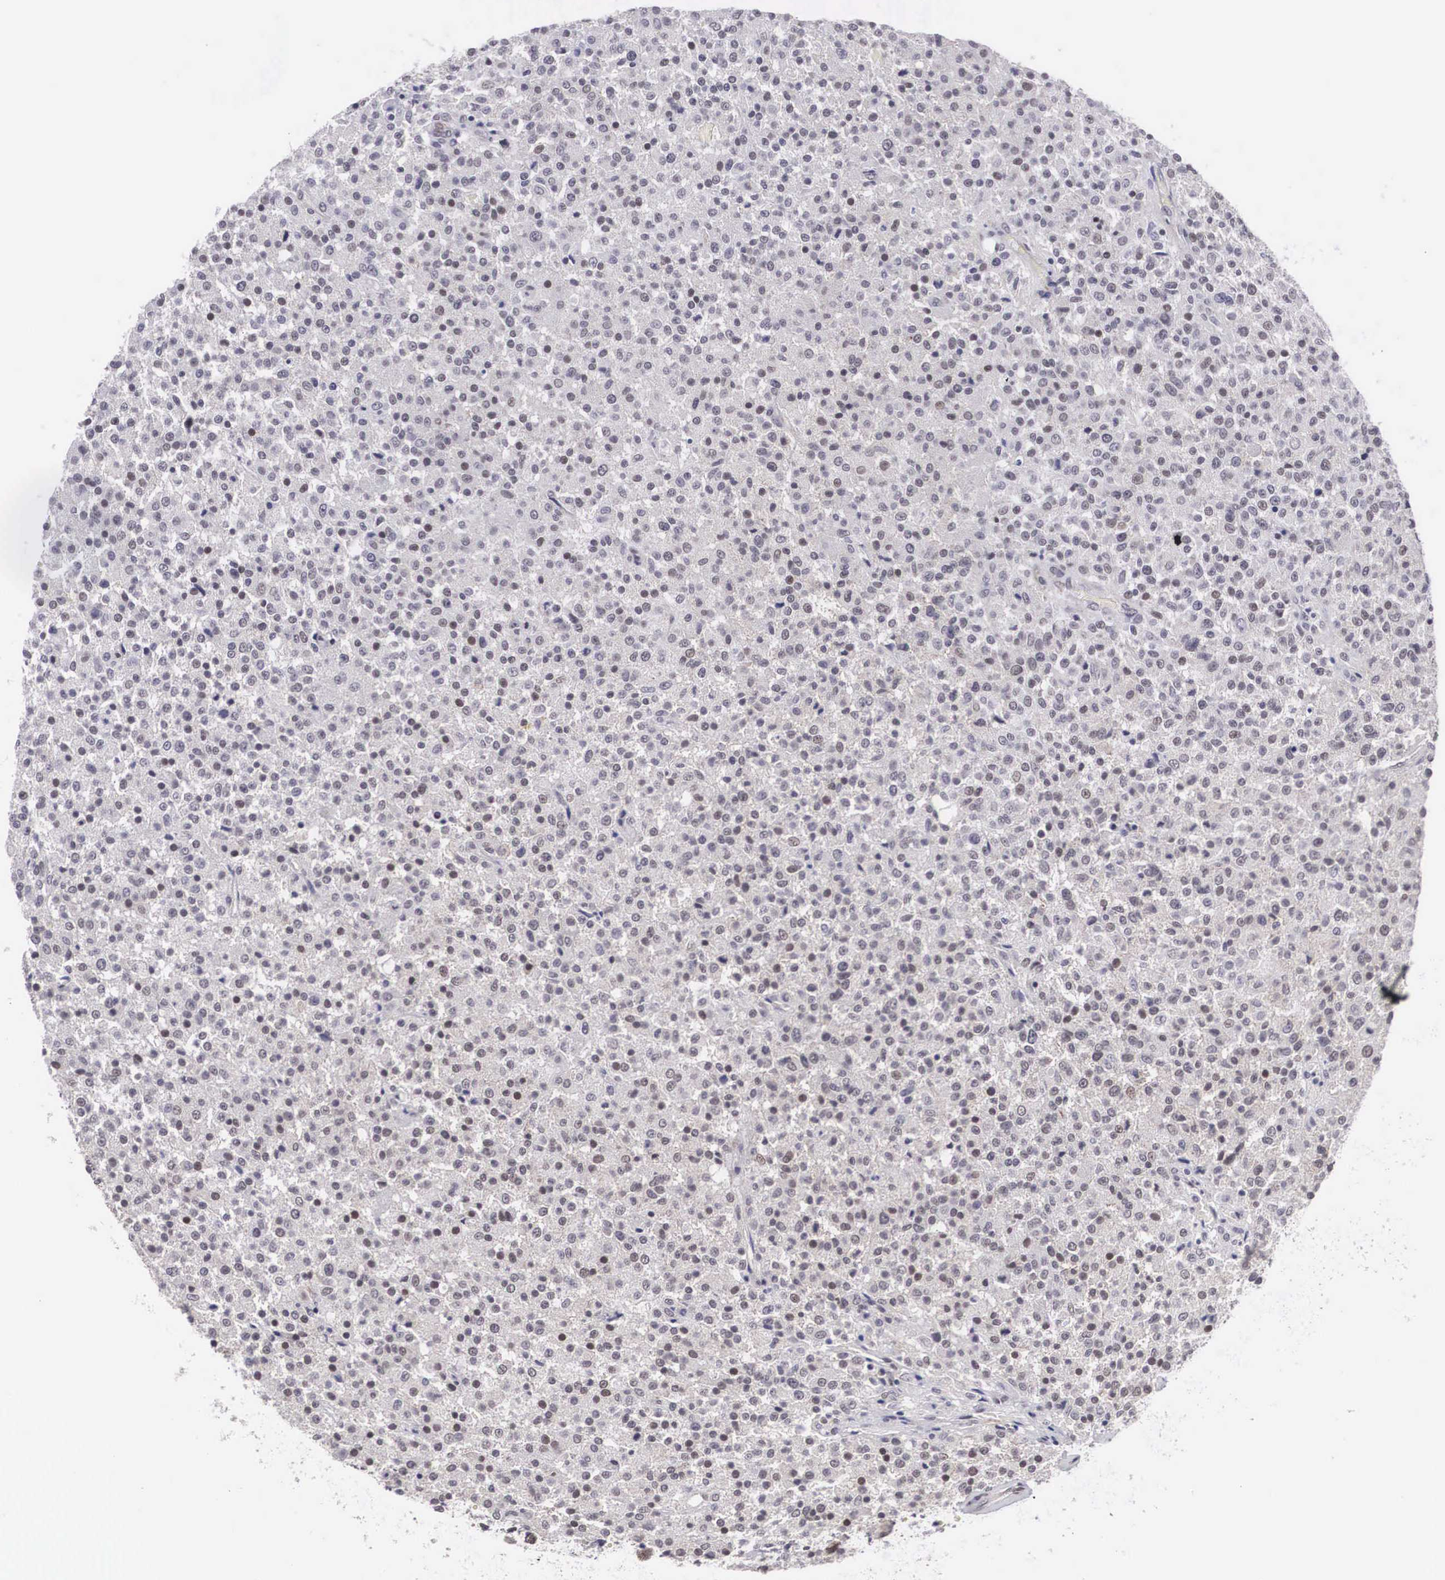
{"staining": {"intensity": "negative", "quantity": "none", "location": "none"}, "tissue": "testis cancer", "cell_type": "Tumor cells", "image_type": "cancer", "snomed": [{"axis": "morphology", "description": "Seminoma, NOS"}, {"axis": "topography", "description": "Testis"}], "caption": "High power microscopy micrograph of an IHC micrograph of testis seminoma, revealing no significant positivity in tumor cells.", "gene": "MORC2", "patient": {"sex": "male", "age": 59}}